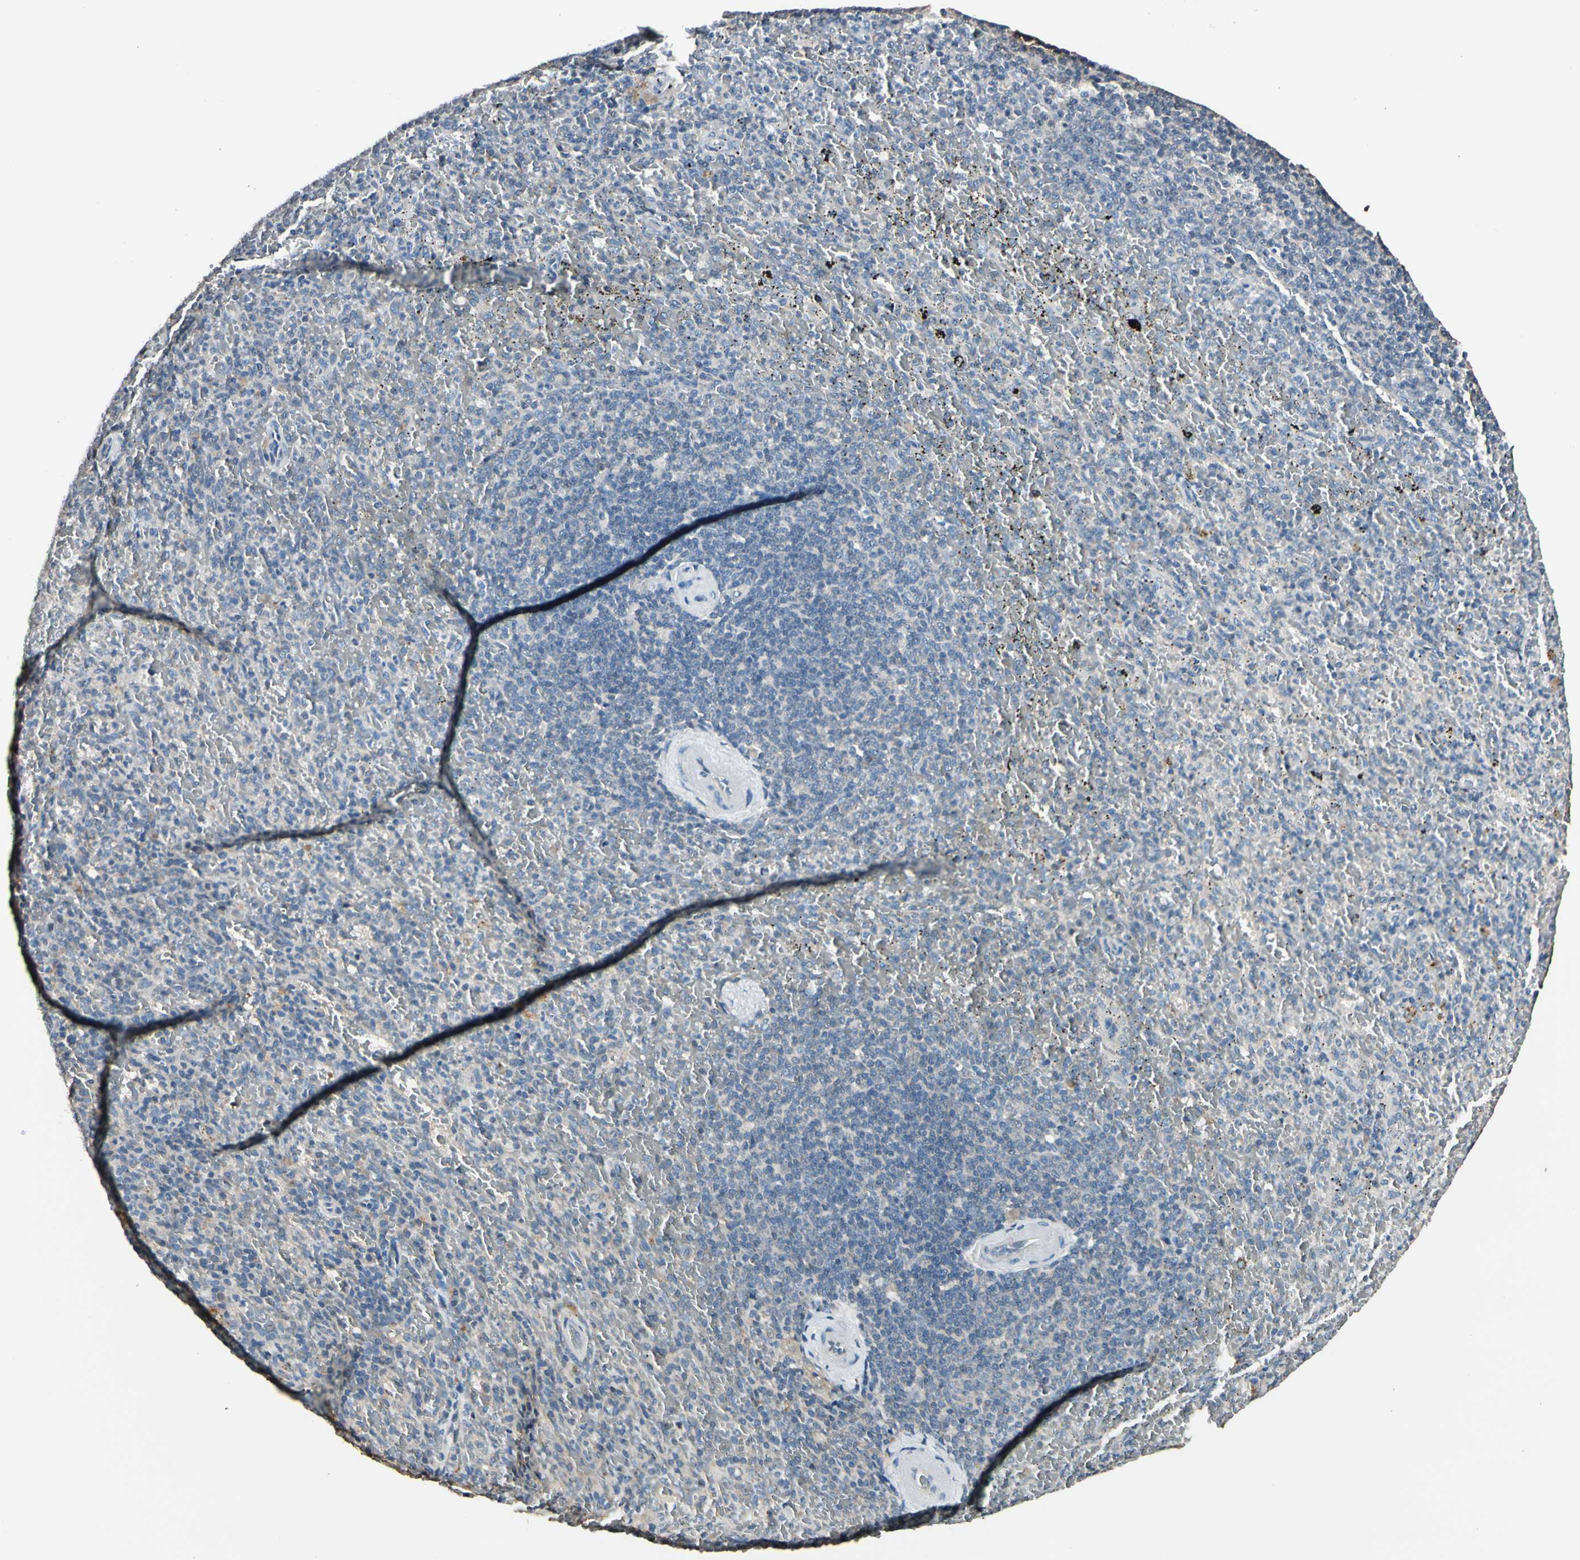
{"staining": {"intensity": "negative", "quantity": "none", "location": "none"}, "tissue": "spleen", "cell_type": "Cells in red pulp", "image_type": "normal", "snomed": [{"axis": "morphology", "description": "Normal tissue, NOS"}, {"axis": "topography", "description": "Spleen"}], "caption": "A high-resolution image shows immunohistochemistry (IHC) staining of benign spleen, which exhibits no significant staining in cells in red pulp. (DAB (3,3'-diaminobenzidine) immunohistochemistry, high magnification).", "gene": "MAP3K7", "patient": {"sex": "female", "age": 50}}